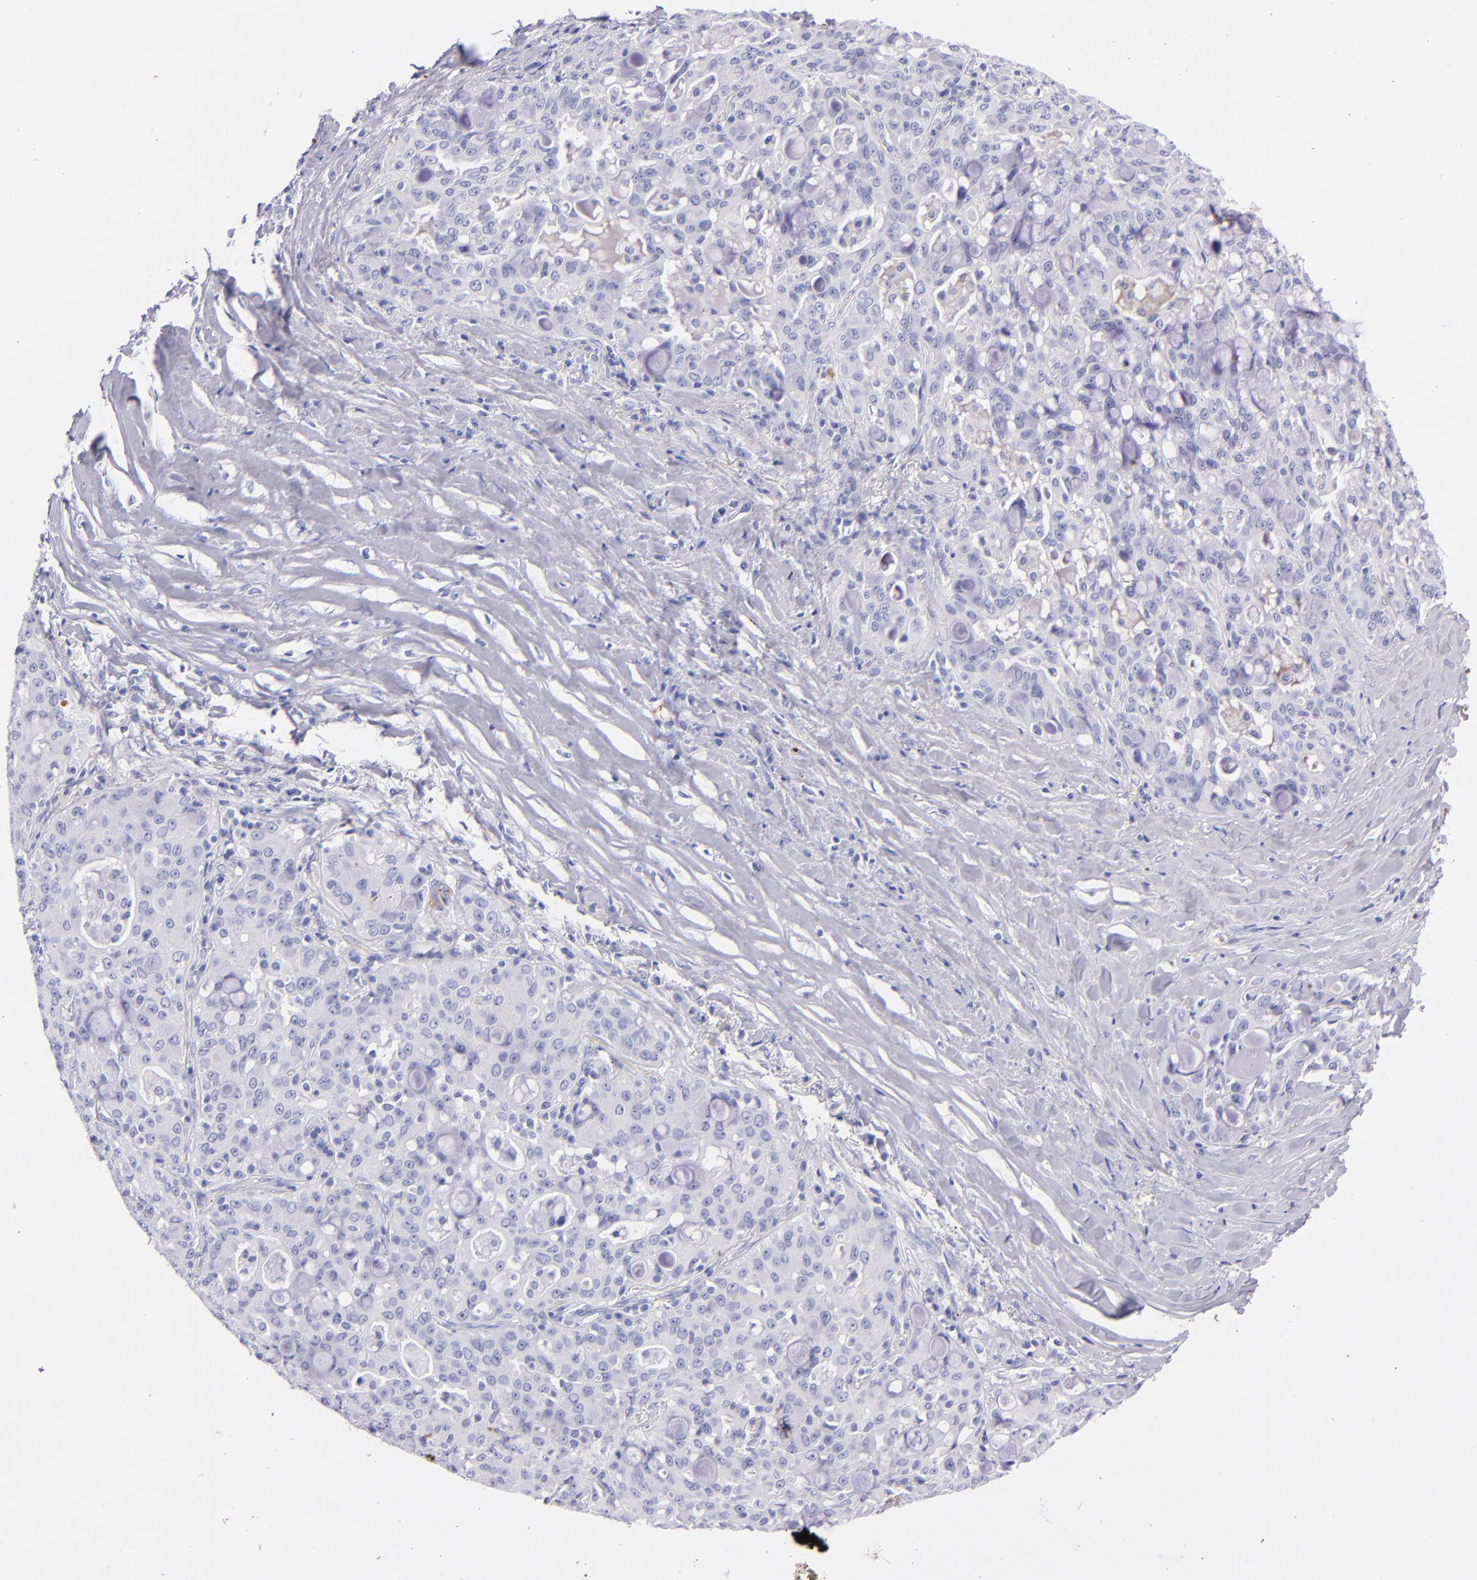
{"staining": {"intensity": "negative", "quantity": "none", "location": "none"}, "tissue": "lung cancer", "cell_type": "Tumor cells", "image_type": "cancer", "snomed": [{"axis": "morphology", "description": "Adenocarcinoma, NOS"}, {"axis": "topography", "description": "Lung"}], "caption": "High magnification brightfield microscopy of lung cancer (adenocarcinoma) stained with DAB (brown) and counterstained with hematoxylin (blue): tumor cells show no significant staining.", "gene": "FGB", "patient": {"sex": "female", "age": 44}}